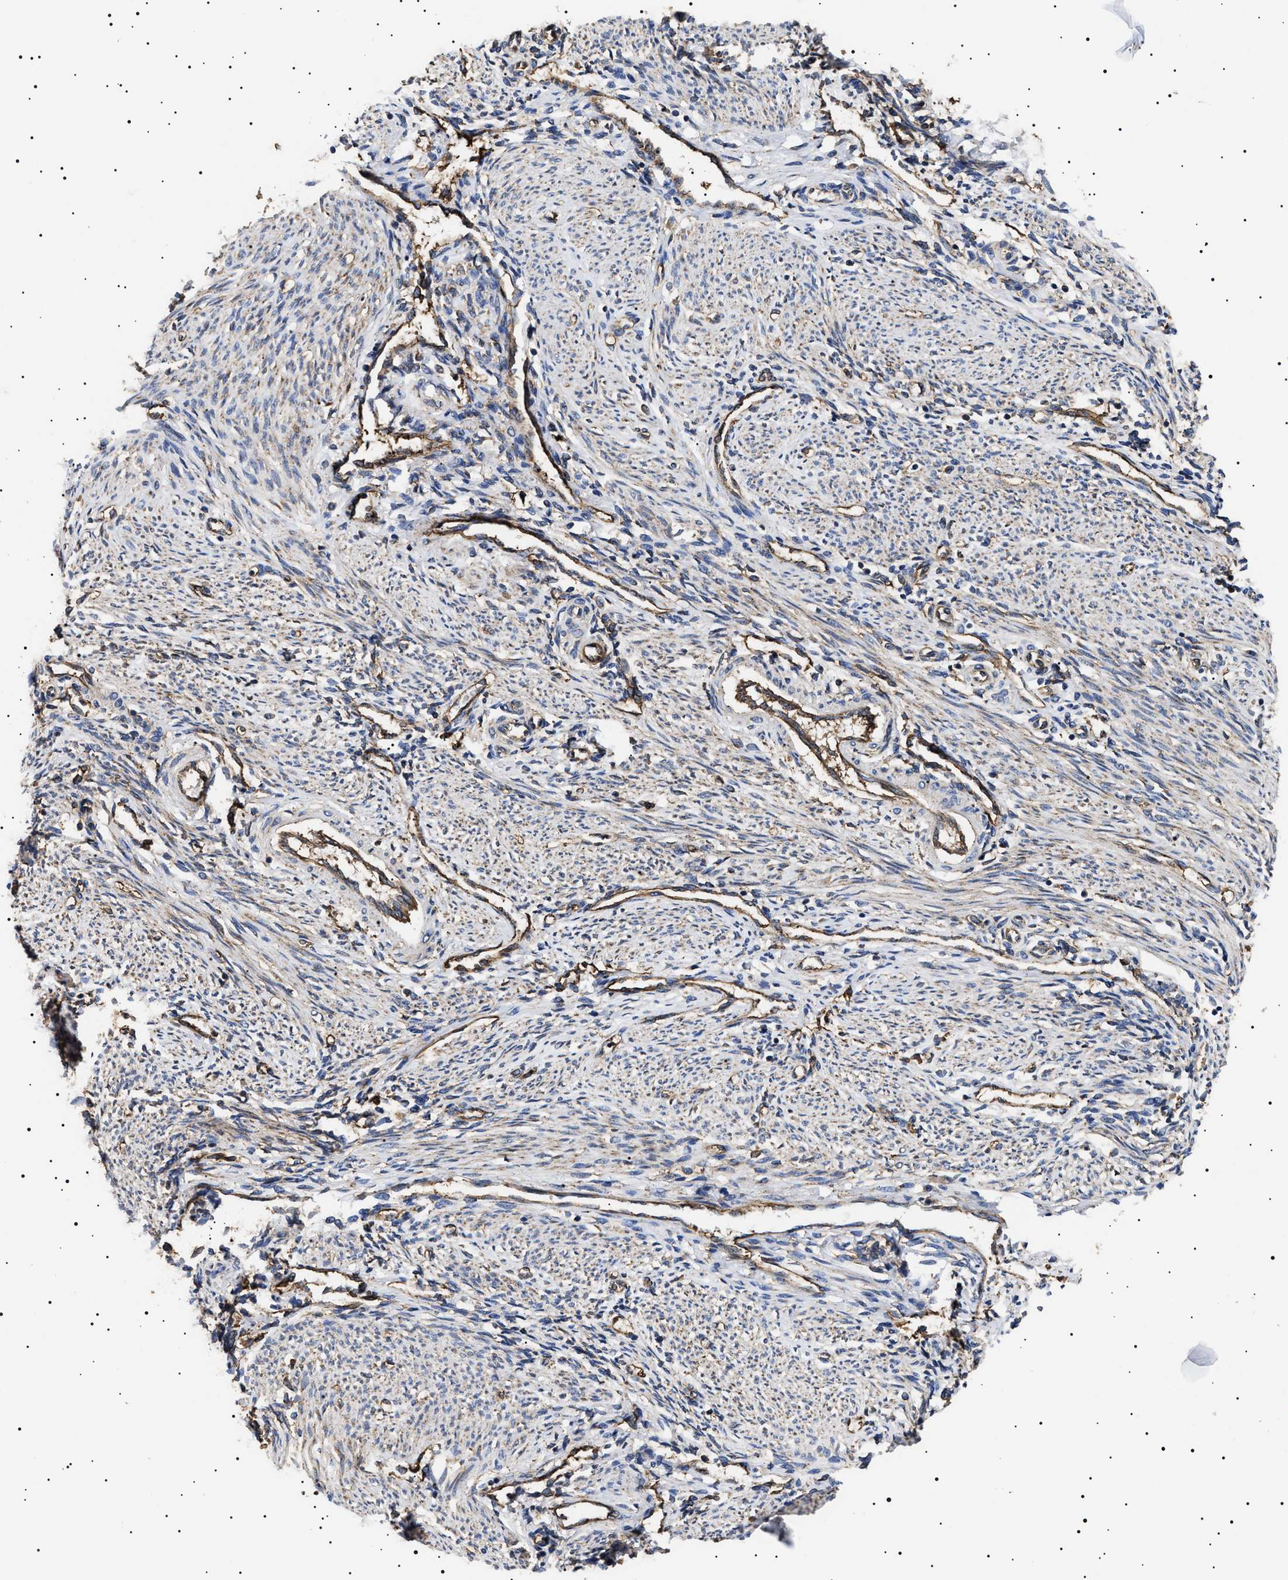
{"staining": {"intensity": "moderate", "quantity": ">75%", "location": "cytoplasmic/membranous"}, "tissue": "endometrium", "cell_type": "Cells in endometrial stroma", "image_type": "normal", "snomed": [{"axis": "morphology", "description": "Normal tissue, NOS"}, {"axis": "topography", "description": "Endometrium"}], "caption": "Immunohistochemical staining of normal human endometrium shows moderate cytoplasmic/membranous protein positivity in approximately >75% of cells in endometrial stroma.", "gene": "TPP2", "patient": {"sex": "female", "age": 42}}